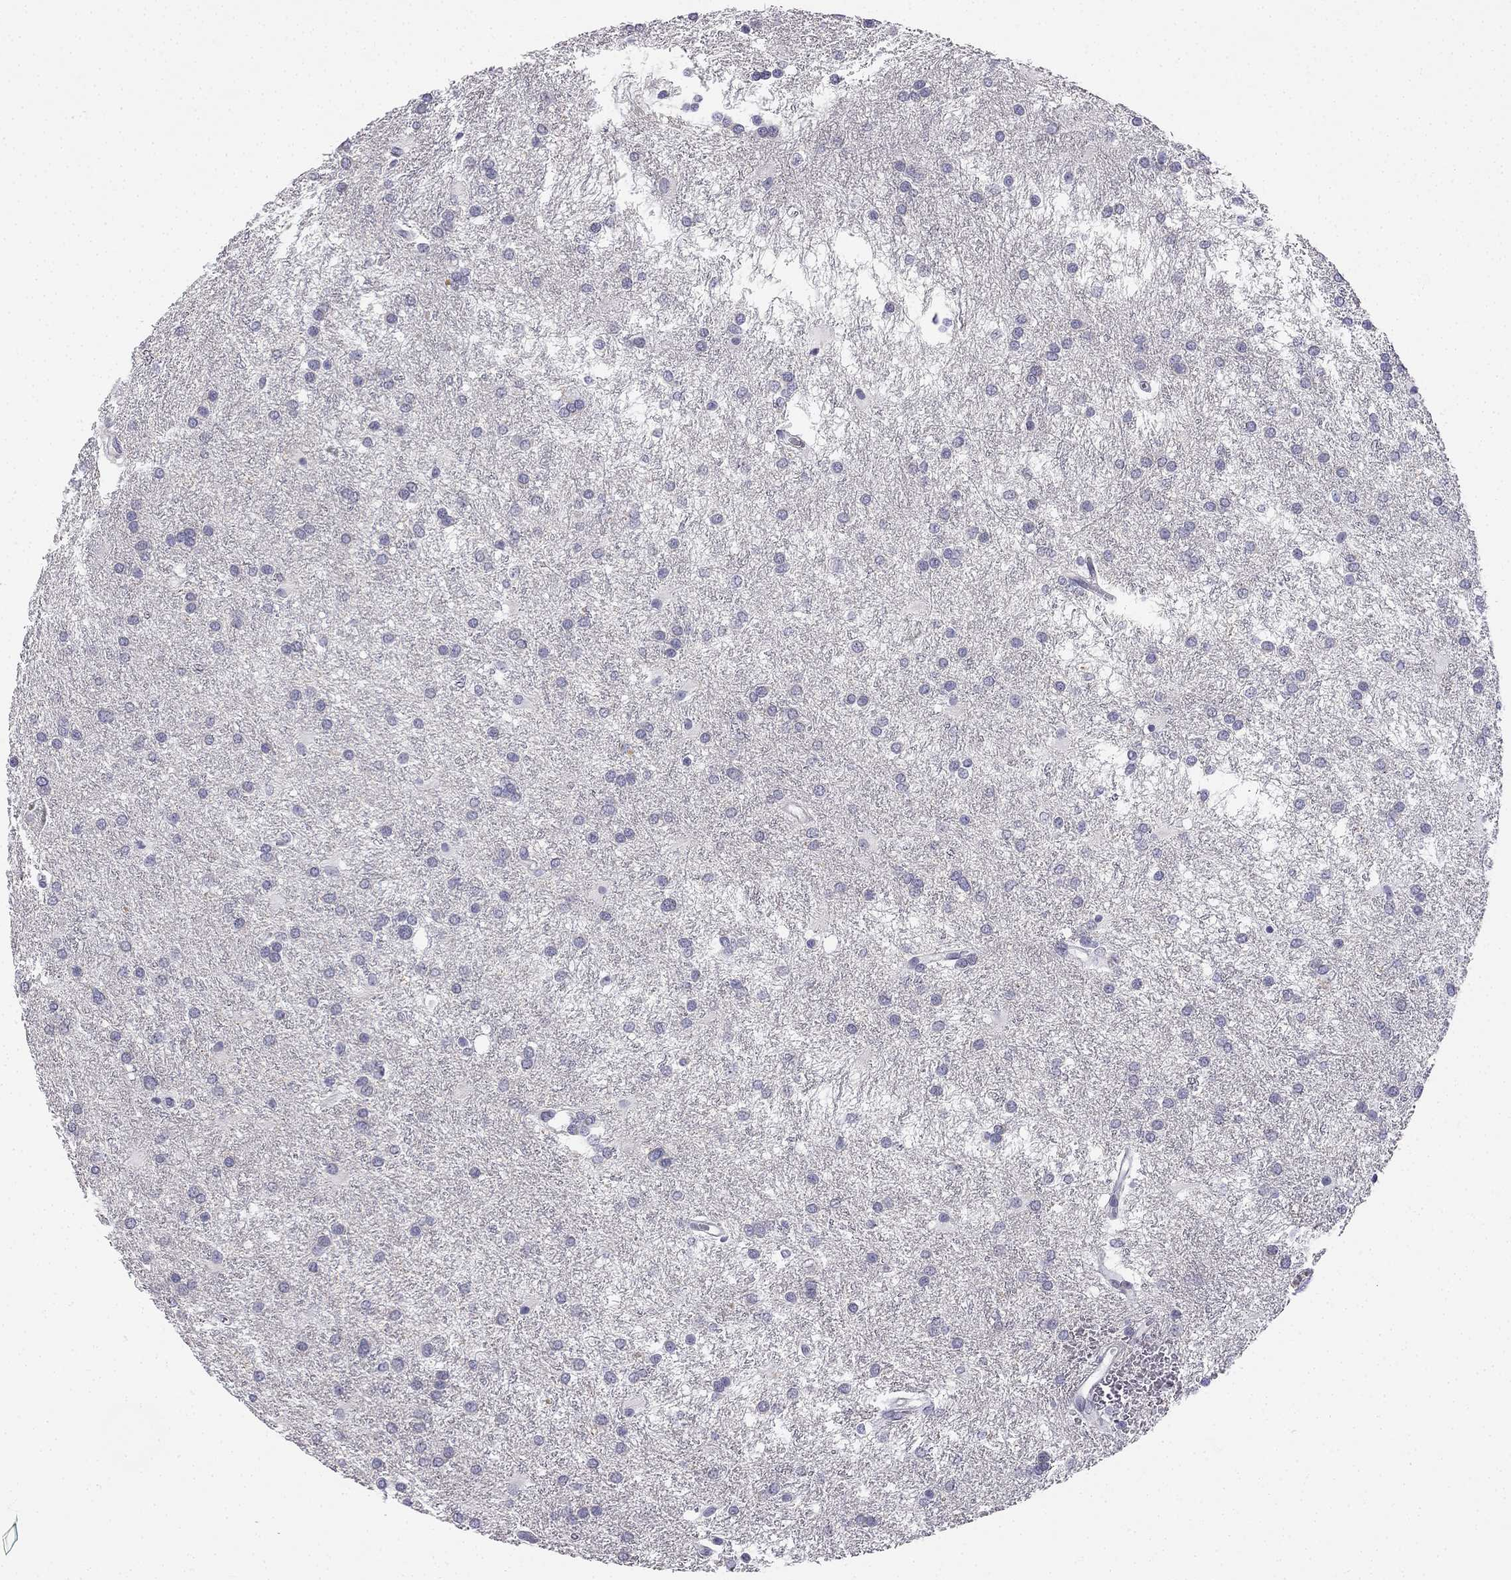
{"staining": {"intensity": "negative", "quantity": "none", "location": "none"}, "tissue": "glioma", "cell_type": "Tumor cells", "image_type": "cancer", "snomed": [{"axis": "morphology", "description": "Glioma, malignant, Low grade"}, {"axis": "topography", "description": "Brain"}], "caption": "Tumor cells show no significant staining in glioma.", "gene": "C16orf89", "patient": {"sex": "female", "age": 32}}